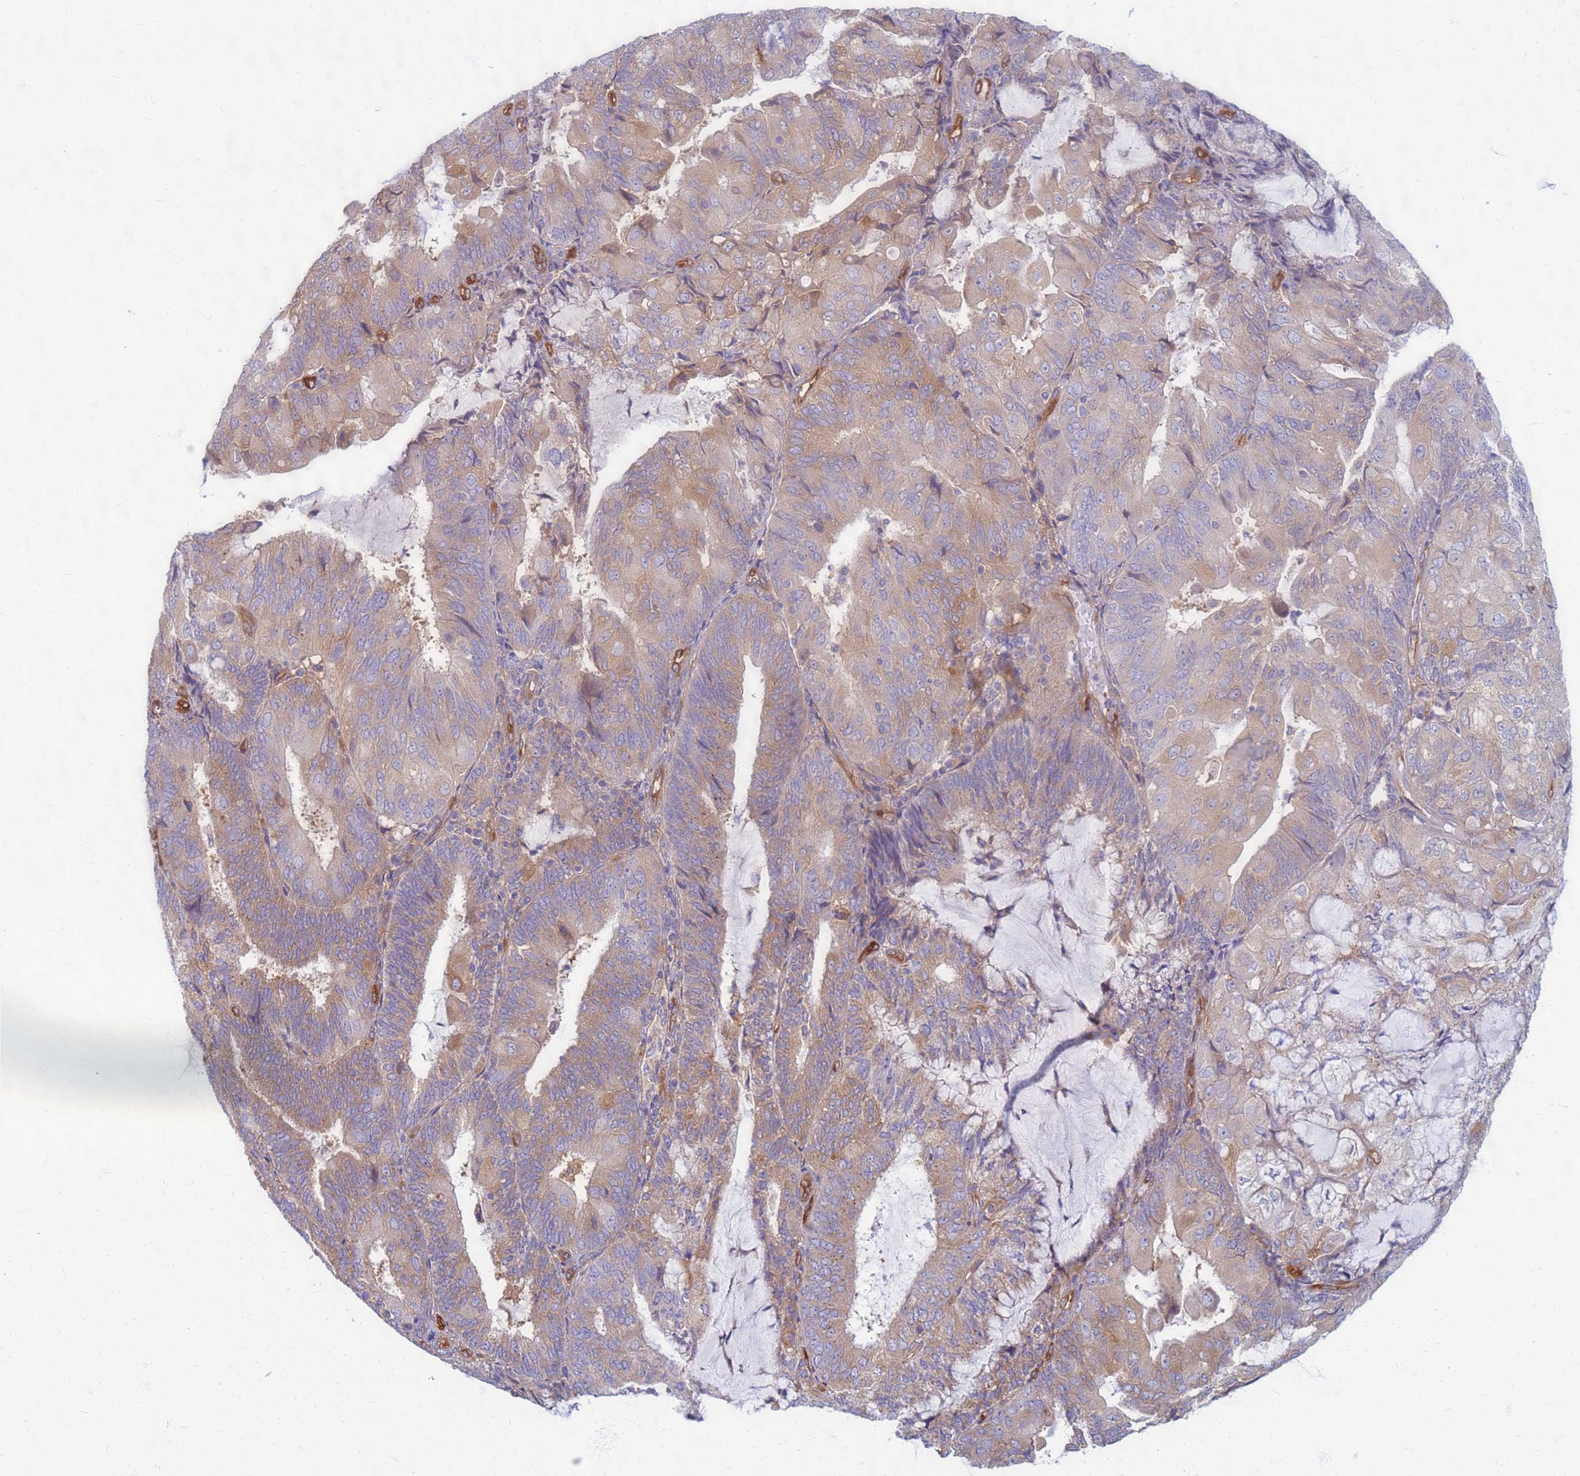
{"staining": {"intensity": "weak", "quantity": ">75%", "location": "cytoplasmic/membranous"}, "tissue": "endometrial cancer", "cell_type": "Tumor cells", "image_type": "cancer", "snomed": [{"axis": "morphology", "description": "Adenocarcinoma, NOS"}, {"axis": "topography", "description": "Endometrium"}], "caption": "Endometrial cancer (adenocarcinoma) stained with a protein marker displays weak staining in tumor cells.", "gene": "EEA1", "patient": {"sex": "female", "age": 81}}